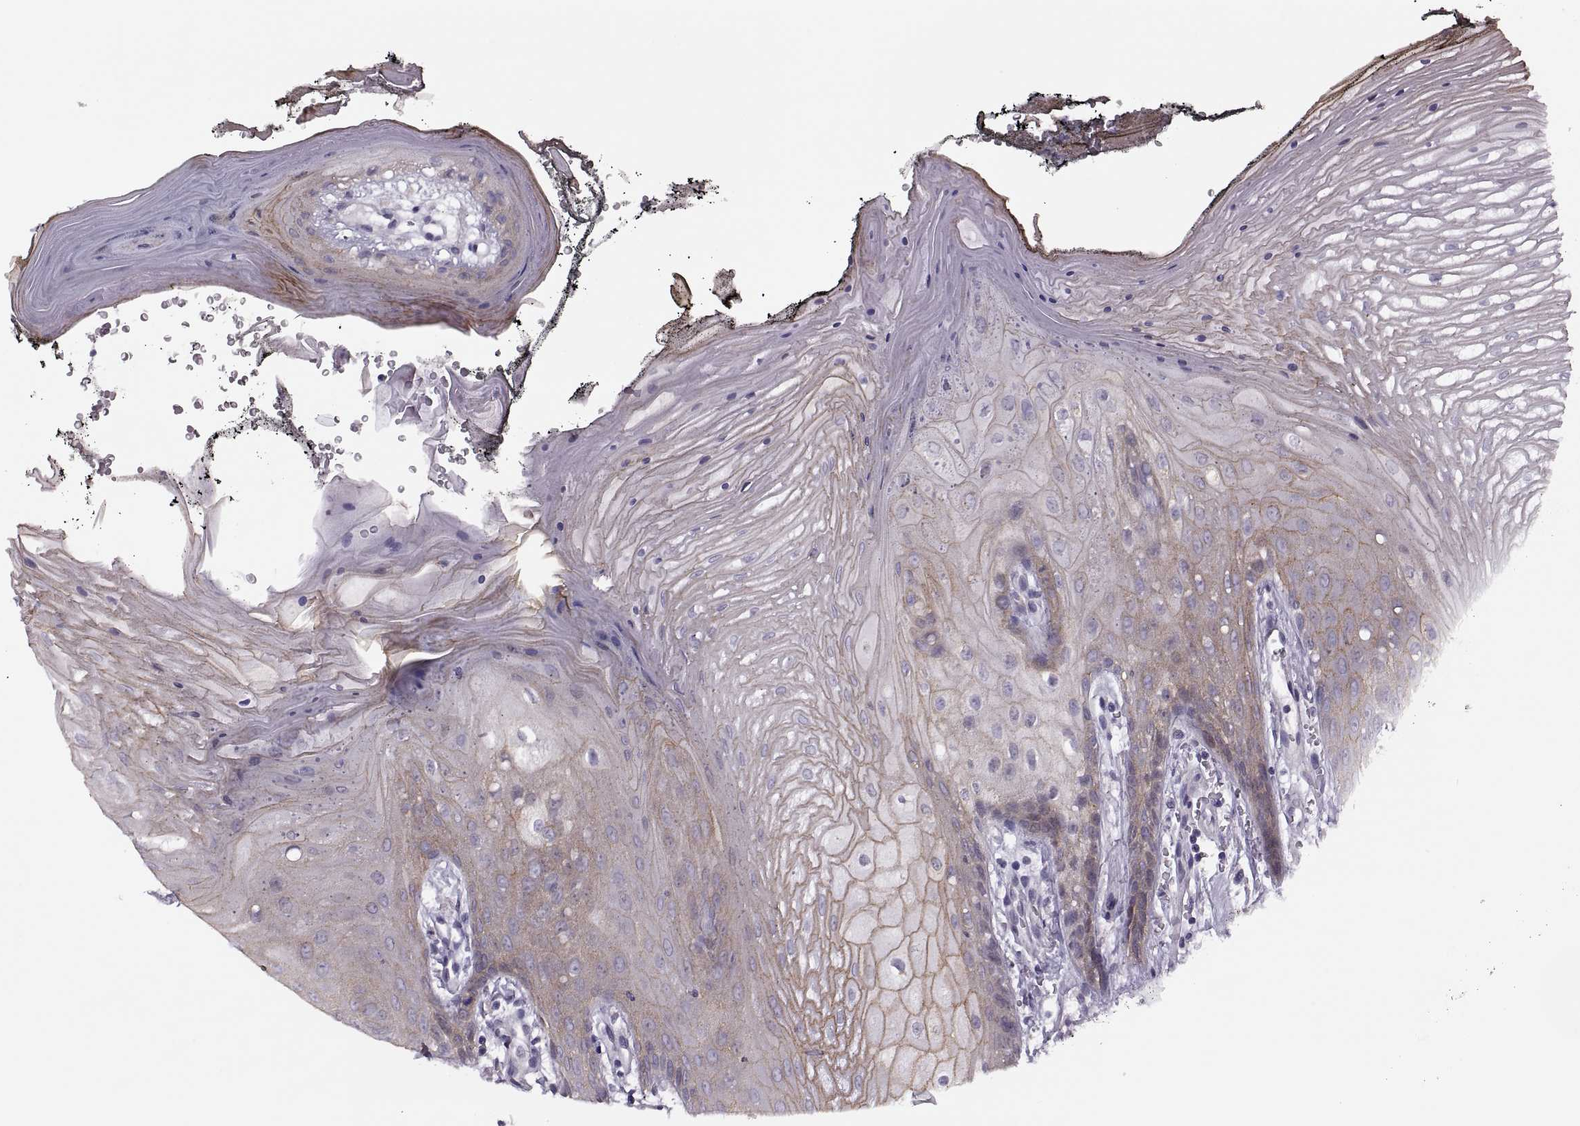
{"staining": {"intensity": "weak", "quantity": "25%-75%", "location": "cytoplasmic/membranous"}, "tissue": "oral mucosa", "cell_type": "Squamous epithelial cells", "image_type": "normal", "snomed": [{"axis": "morphology", "description": "Normal tissue, NOS"}, {"axis": "morphology", "description": "Squamous cell carcinoma, NOS"}, {"axis": "topography", "description": "Oral tissue"}, {"axis": "topography", "description": "Head-Neck"}], "caption": "Immunohistochemistry (IHC) image of normal oral mucosa stained for a protein (brown), which exhibits low levels of weak cytoplasmic/membranous staining in about 25%-75% of squamous epithelial cells.", "gene": "RIPK4", "patient": {"sex": "male", "age": 65}}